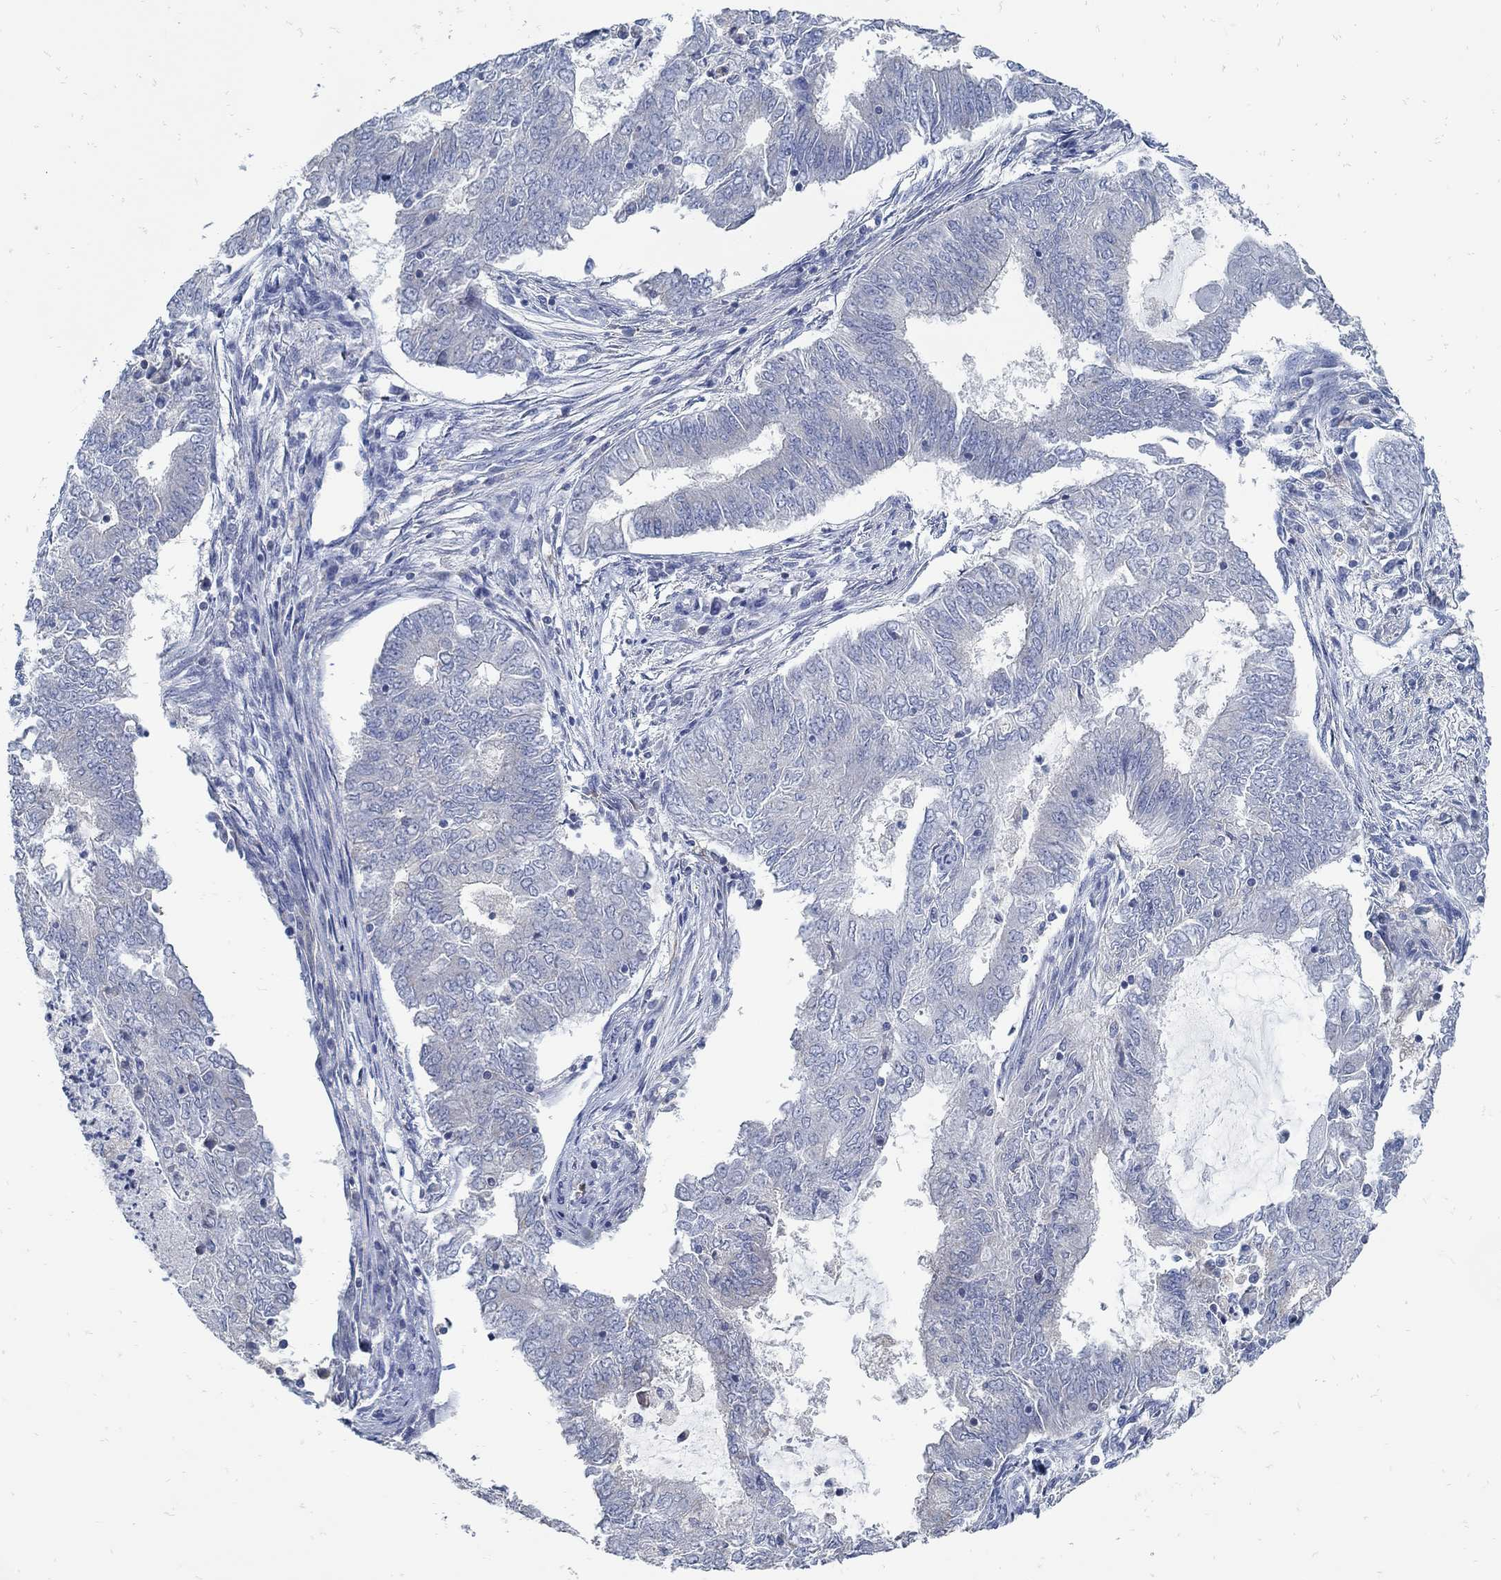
{"staining": {"intensity": "negative", "quantity": "none", "location": "none"}, "tissue": "endometrial cancer", "cell_type": "Tumor cells", "image_type": "cancer", "snomed": [{"axis": "morphology", "description": "Adenocarcinoma, NOS"}, {"axis": "topography", "description": "Endometrium"}], "caption": "Tumor cells are negative for brown protein staining in adenocarcinoma (endometrial). (Stains: DAB IHC with hematoxylin counter stain, Microscopy: brightfield microscopy at high magnification).", "gene": "ZFAND4", "patient": {"sex": "female", "age": 62}}